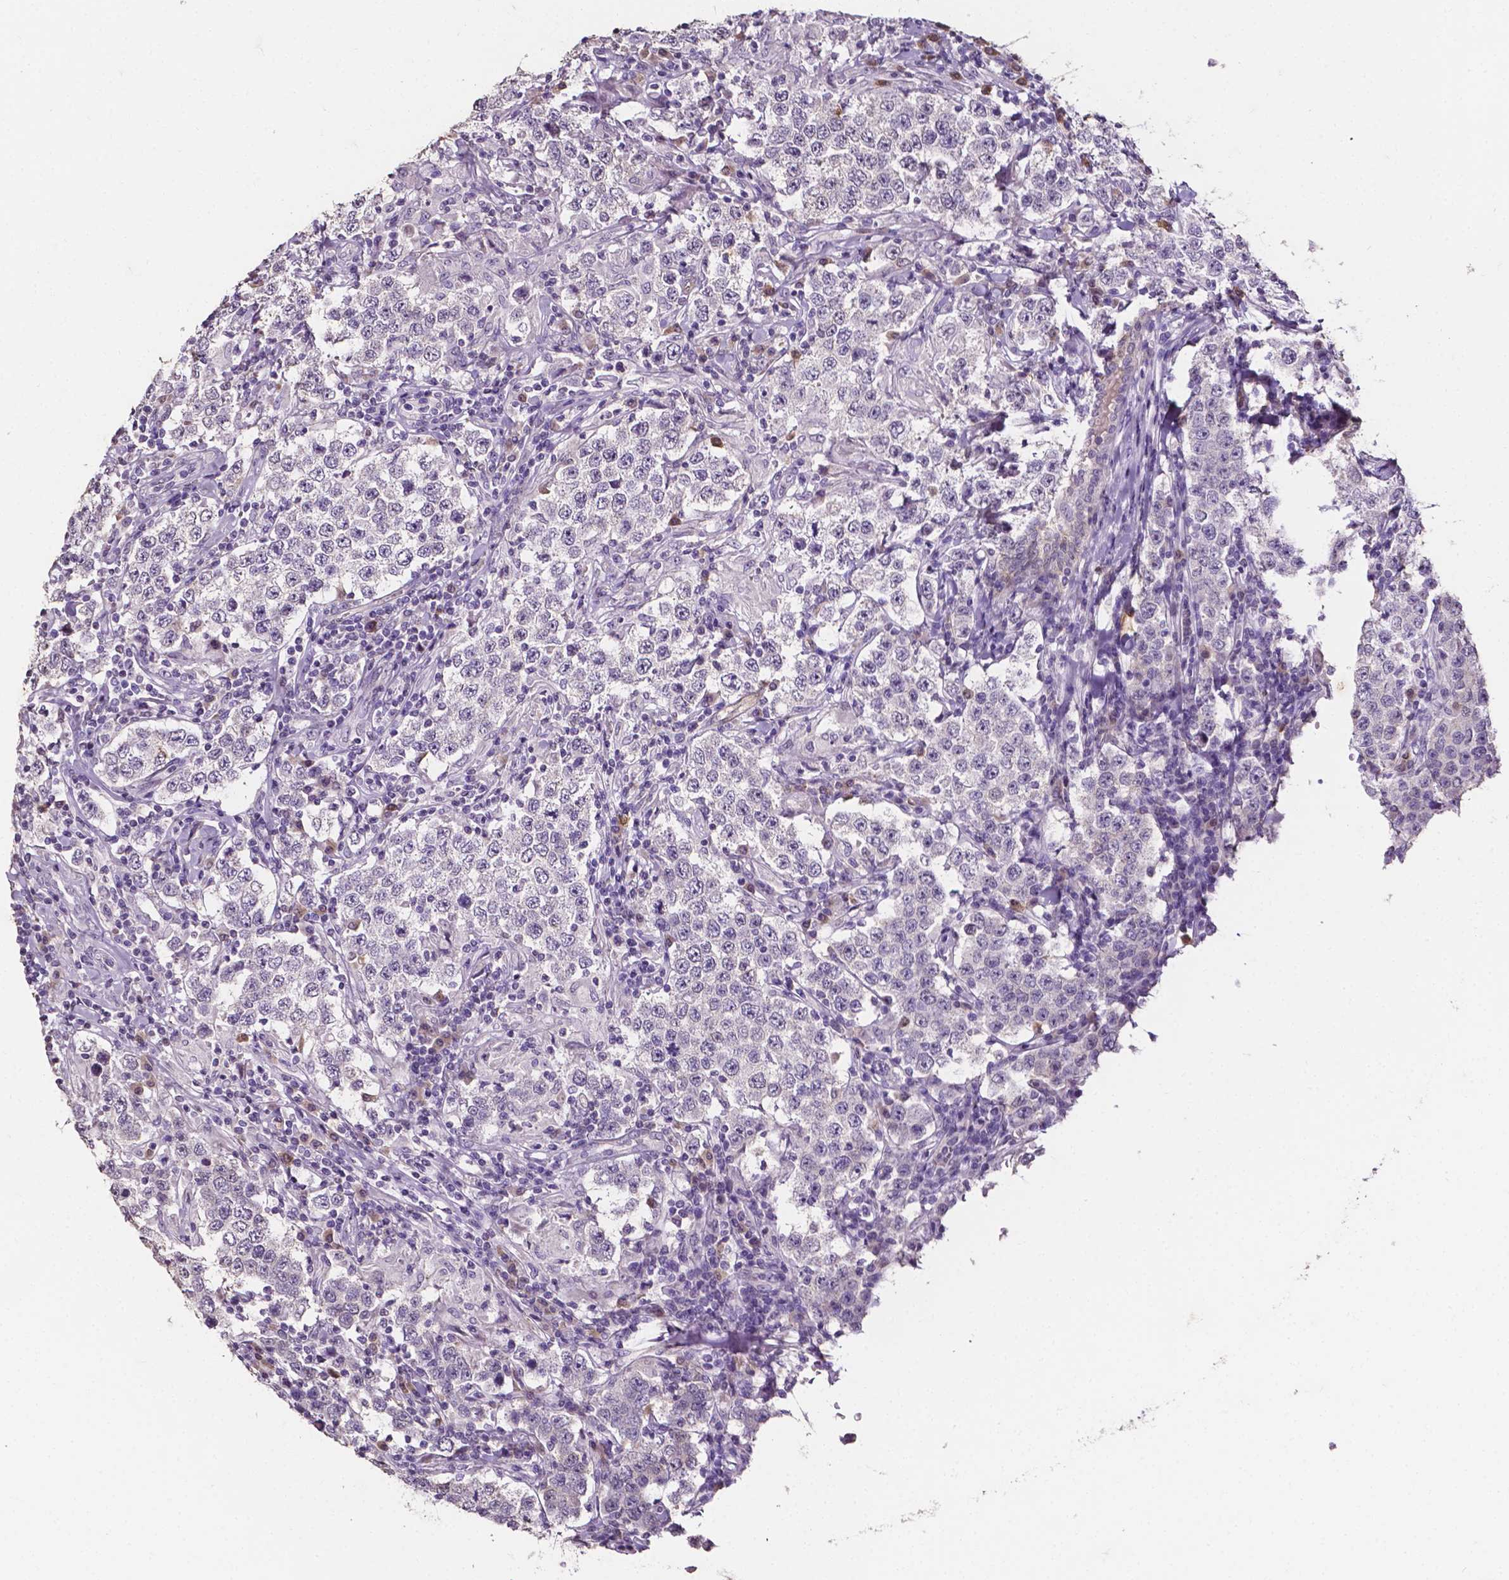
{"staining": {"intensity": "negative", "quantity": "none", "location": "none"}, "tissue": "testis cancer", "cell_type": "Tumor cells", "image_type": "cancer", "snomed": [{"axis": "morphology", "description": "Seminoma, NOS"}, {"axis": "morphology", "description": "Carcinoma, Embryonal, NOS"}, {"axis": "topography", "description": "Testis"}], "caption": "Tumor cells show no significant positivity in seminoma (testis). (Immunohistochemistry, brightfield microscopy, high magnification).", "gene": "PSAT1", "patient": {"sex": "male", "age": 41}}